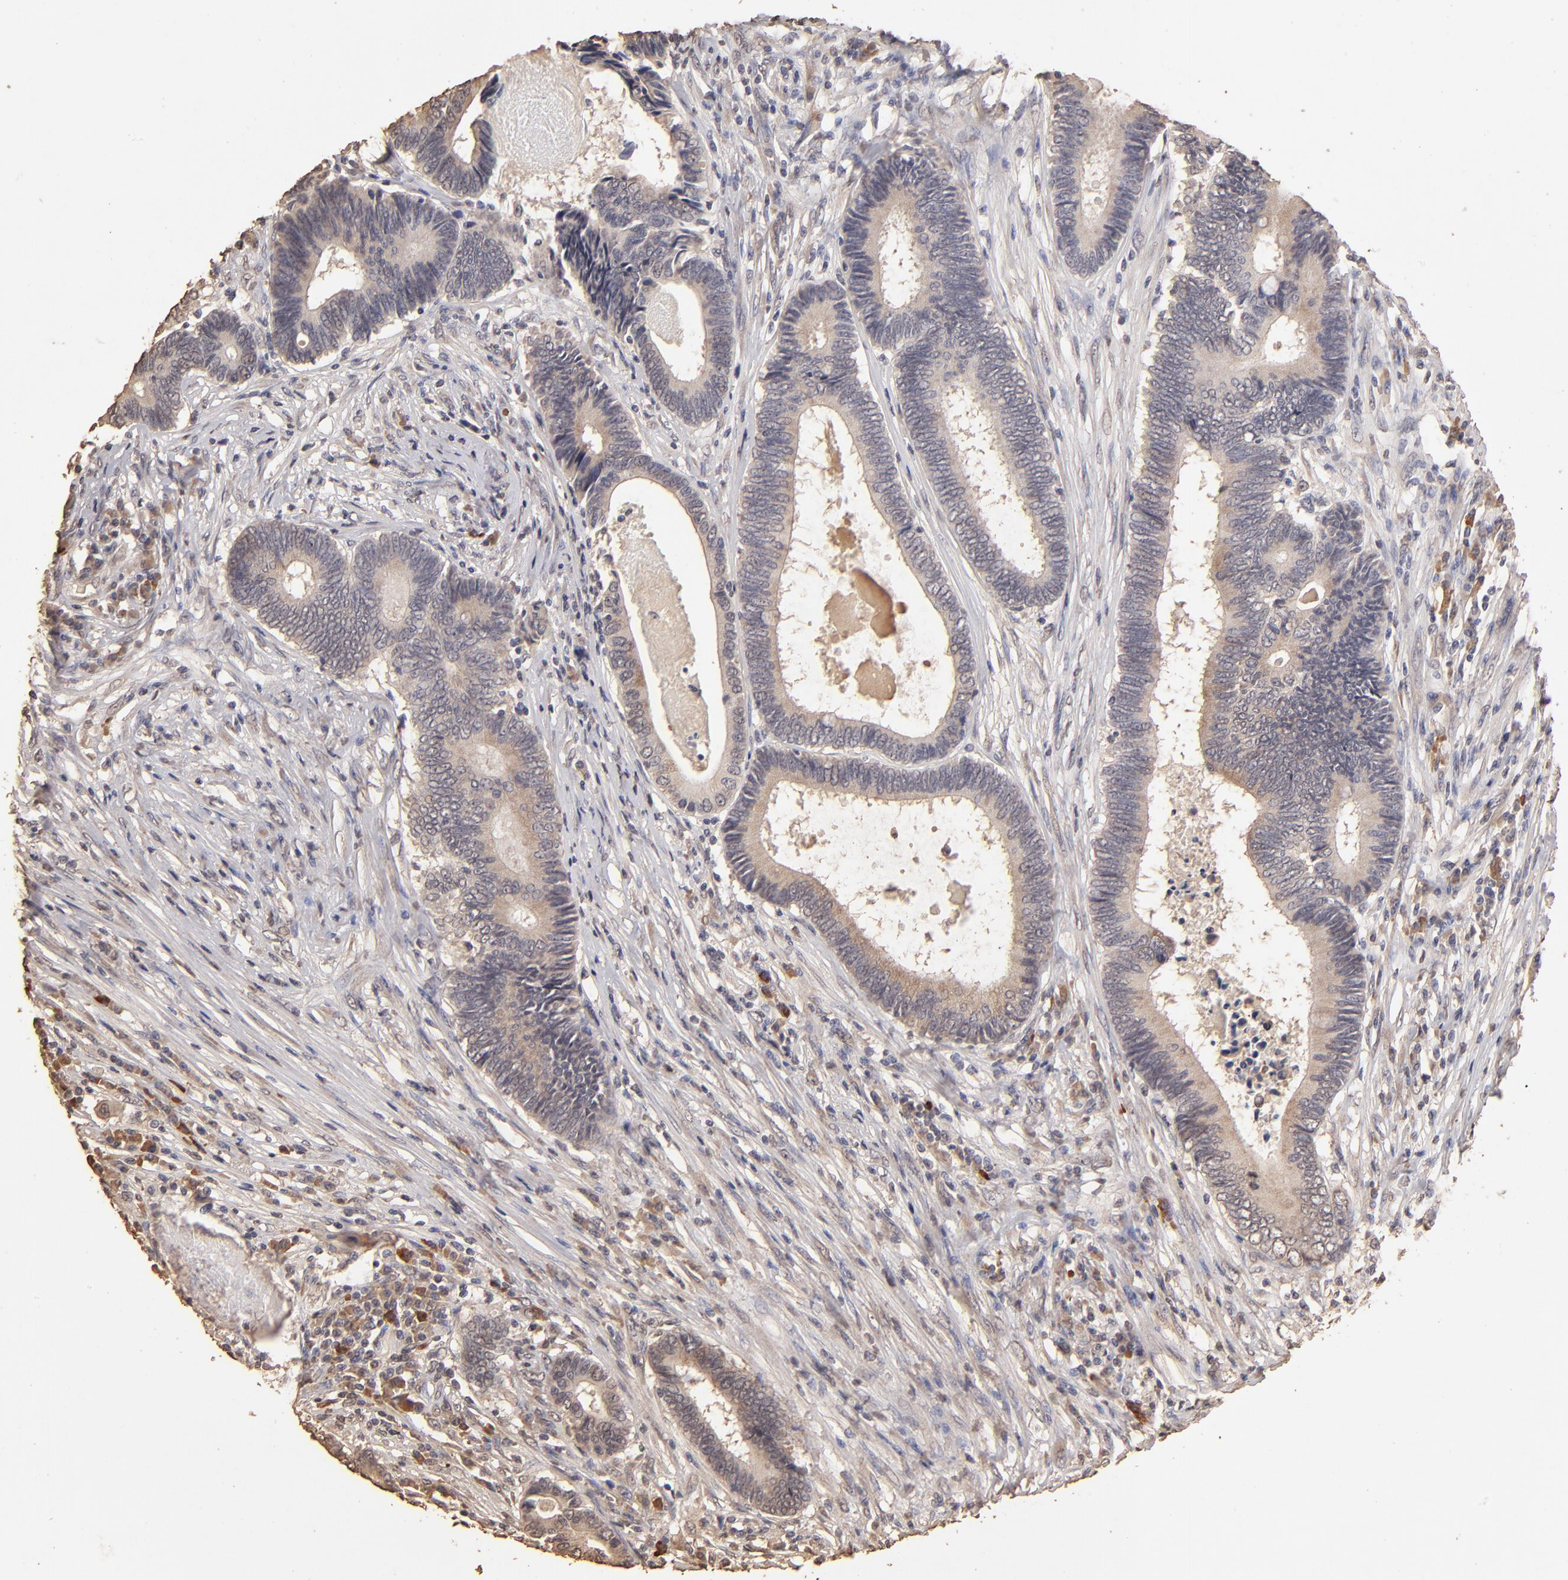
{"staining": {"intensity": "weak", "quantity": ">75%", "location": "cytoplasmic/membranous"}, "tissue": "colorectal cancer", "cell_type": "Tumor cells", "image_type": "cancer", "snomed": [{"axis": "morphology", "description": "Adenocarcinoma, NOS"}, {"axis": "topography", "description": "Colon"}], "caption": "Immunohistochemistry (DAB (3,3'-diaminobenzidine)) staining of adenocarcinoma (colorectal) demonstrates weak cytoplasmic/membranous protein expression in about >75% of tumor cells. Immunohistochemistry stains the protein of interest in brown and the nuclei are stained blue.", "gene": "OPHN1", "patient": {"sex": "female", "age": 78}}